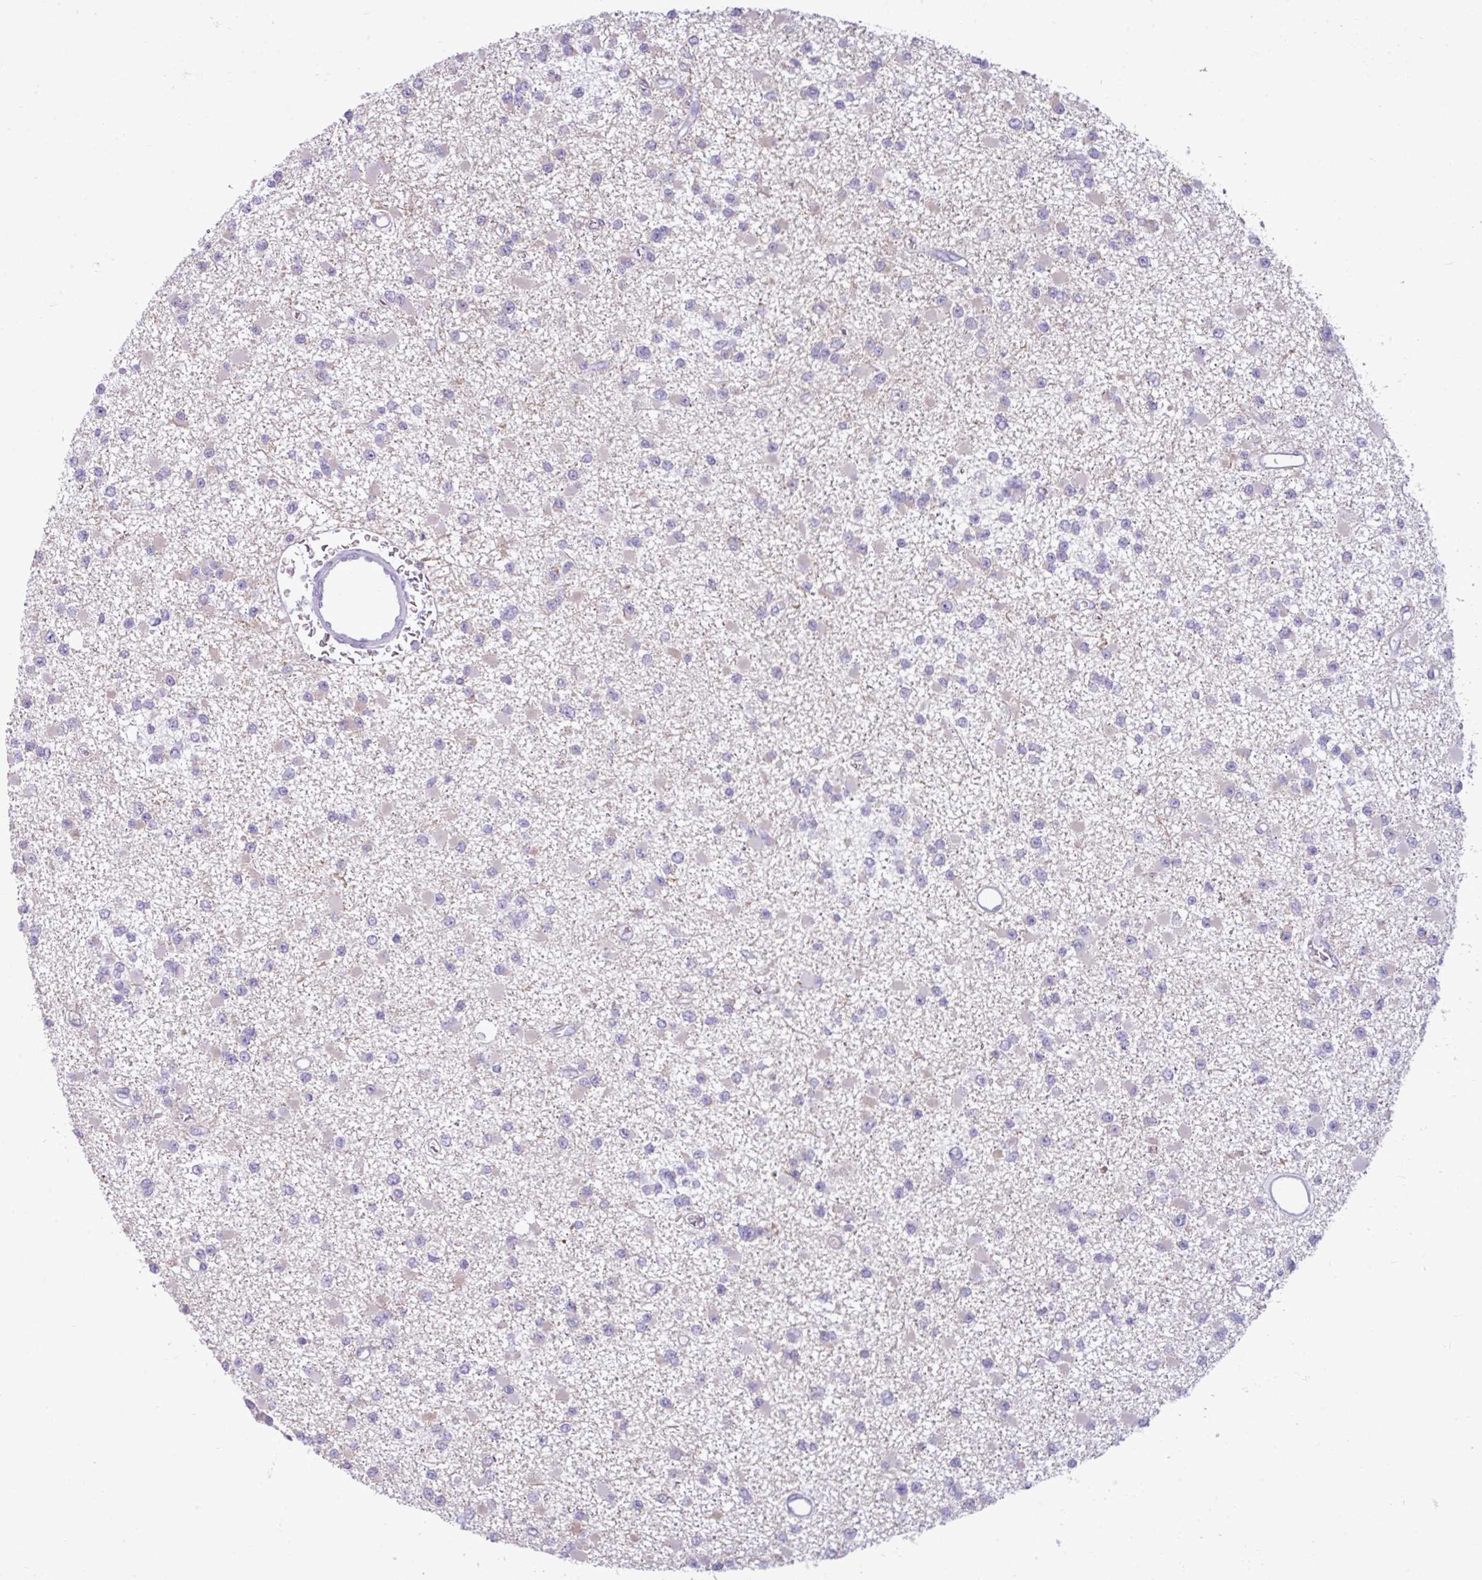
{"staining": {"intensity": "negative", "quantity": "none", "location": "none"}, "tissue": "glioma", "cell_type": "Tumor cells", "image_type": "cancer", "snomed": [{"axis": "morphology", "description": "Glioma, malignant, Low grade"}, {"axis": "topography", "description": "Brain"}], "caption": "DAB immunohistochemical staining of human glioma exhibits no significant positivity in tumor cells.", "gene": "TRIM39", "patient": {"sex": "female", "age": 22}}